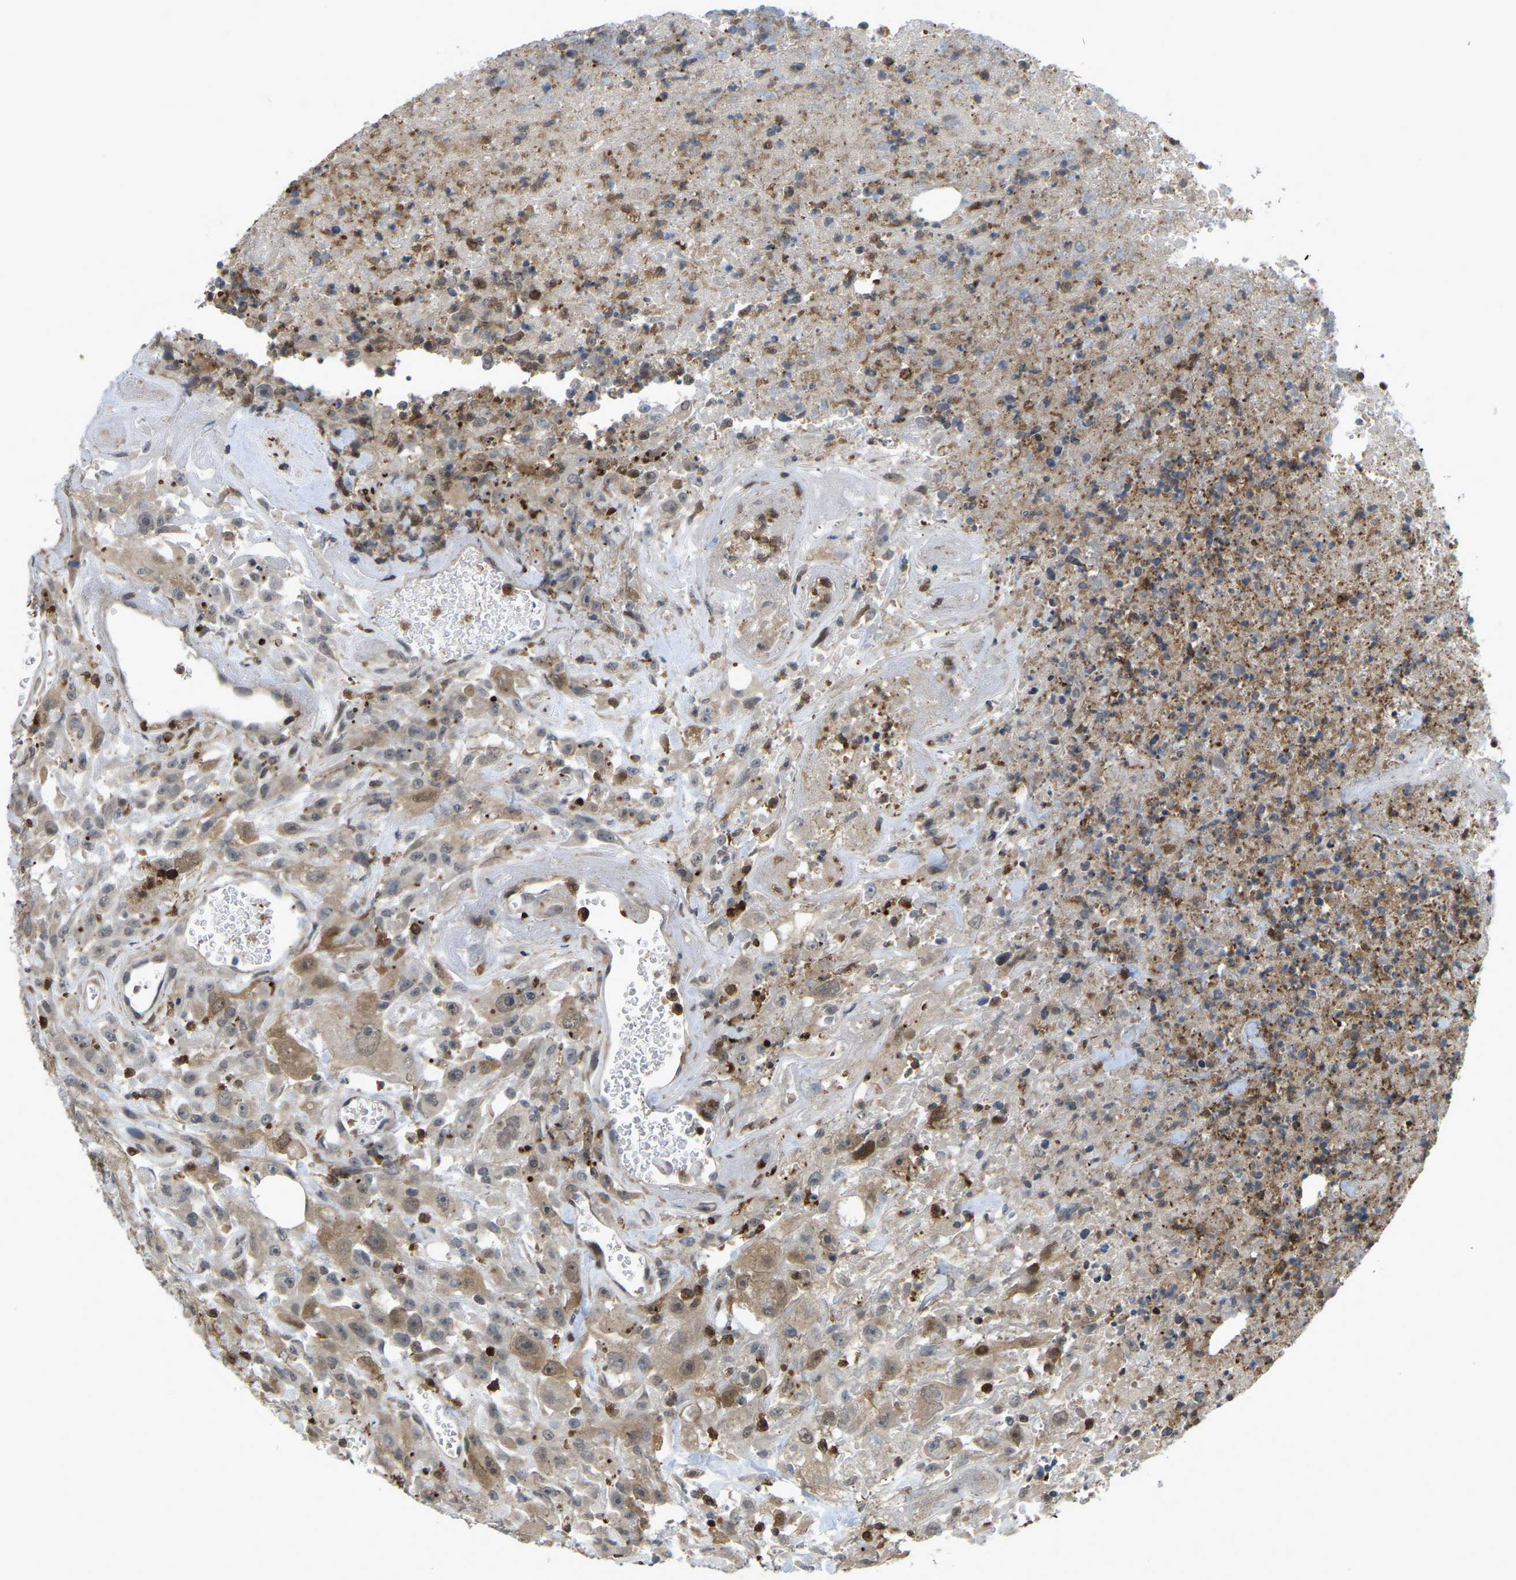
{"staining": {"intensity": "moderate", "quantity": ">75%", "location": "cytoplasmic/membranous"}, "tissue": "urothelial cancer", "cell_type": "Tumor cells", "image_type": "cancer", "snomed": [{"axis": "morphology", "description": "Urothelial carcinoma, High grade"}, {"axis": "topography", "description": "Urinary bladder"}], "caption": "Immunohistochemistry staining of urothelial cancer, which displays medium levels of moderate cytoplasmic/membranous expression in approximately >75% of tumor cells indicating moderate cytoplasmic/membranous protein expression. The staining was performed using DAB (3,3'-diaminobenzidine) (brown) for protein detection and nuclei were counterstained in hematoxylin (blue).", "gene": "SERPINB5", "patient": {"sex": "male", "age": 46}}